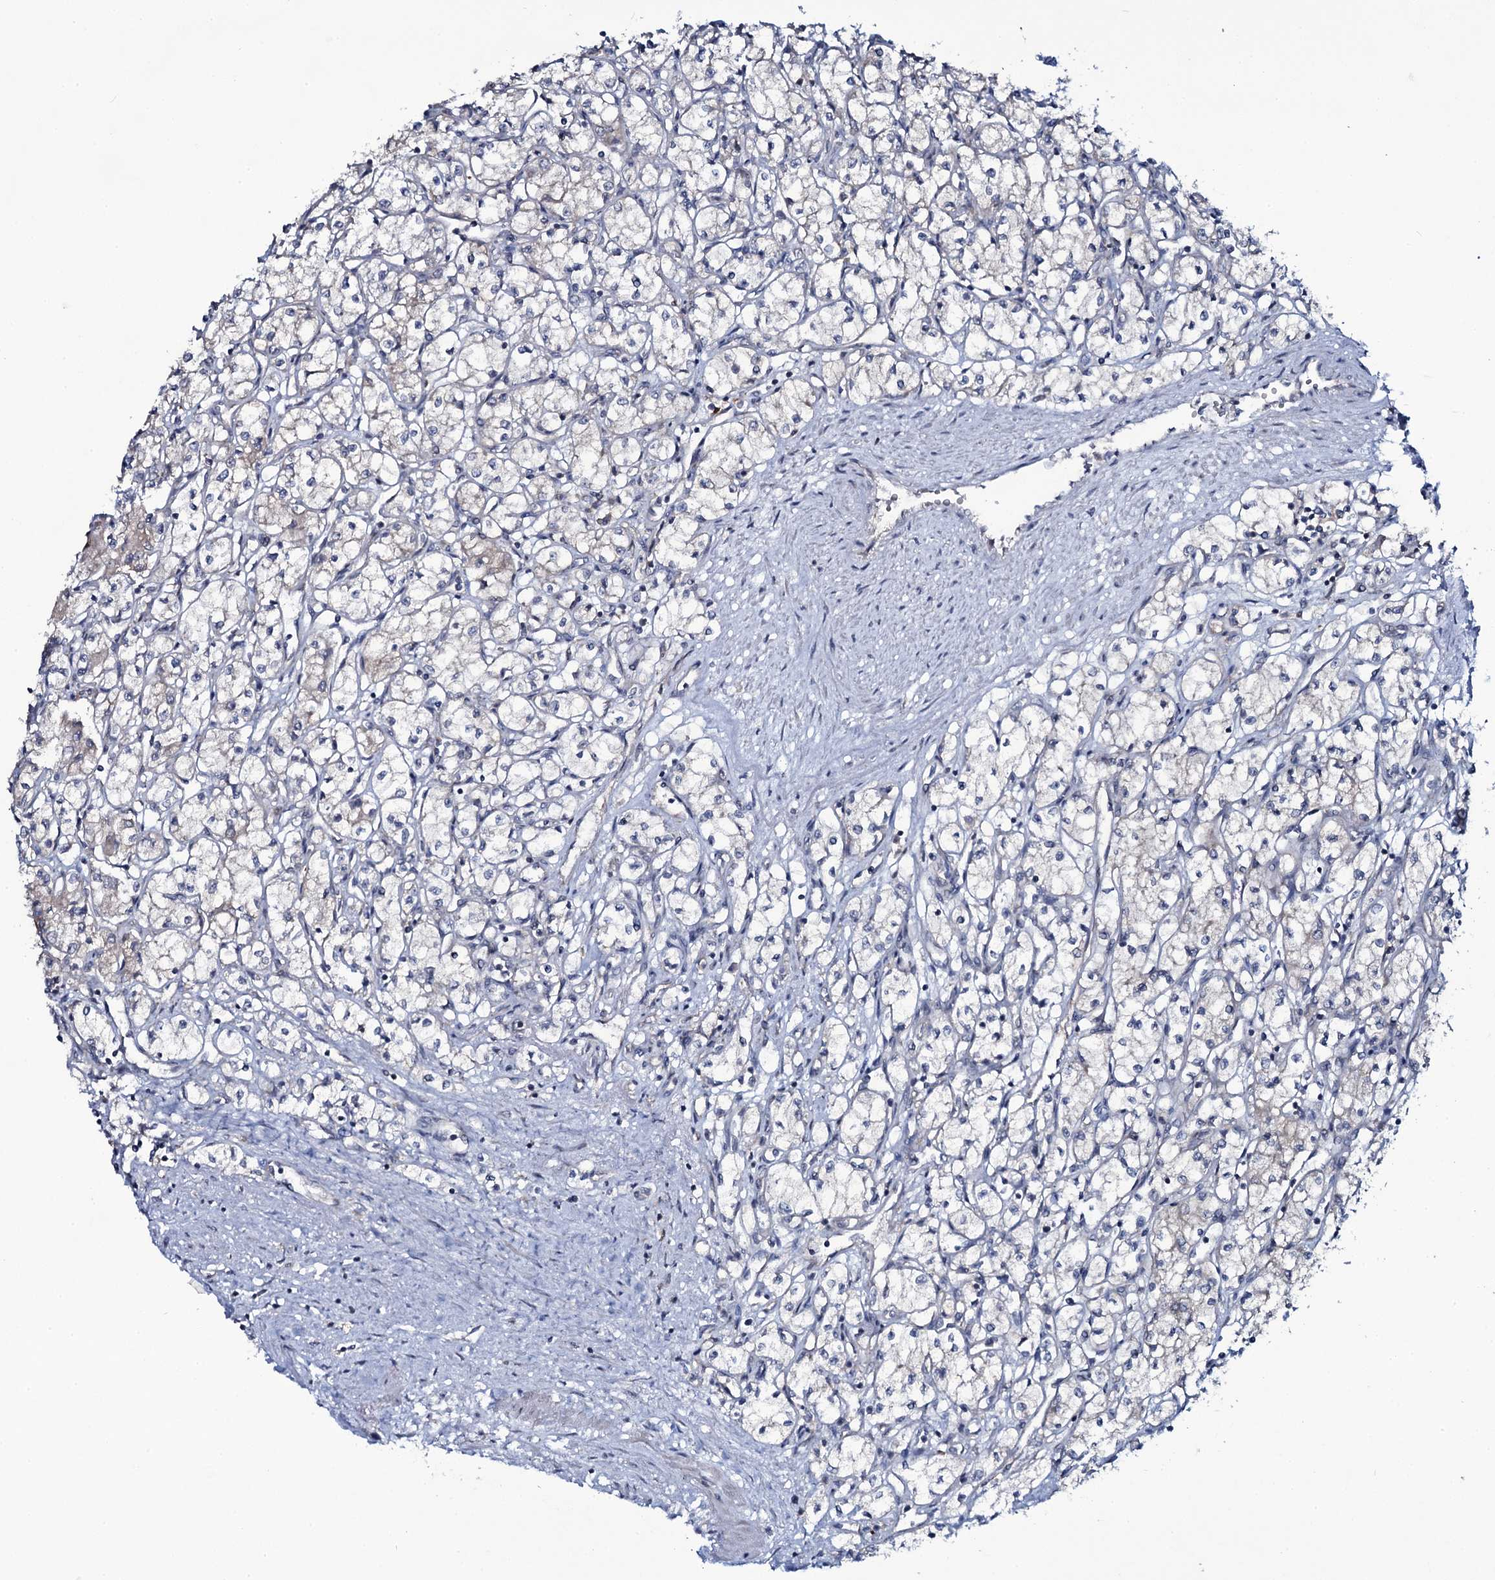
{"staining": {"intensity": "negative", "quantity": "none", "location": "none"}, "tissue": "renal cancer", "cell_type": "Tumor cells", "image_type": "cancer", "snomed": [{"axis": "morphology", "description": "Adenocarcinoma, NOS"}, {"axis": "topography", "description": "Kidney"}], "caption": "Tumor cells are negative for protein expression in human renal adenocarcinoma.", "gene": "SNAP23", "patient": {"sex": "male", "age": 59}}